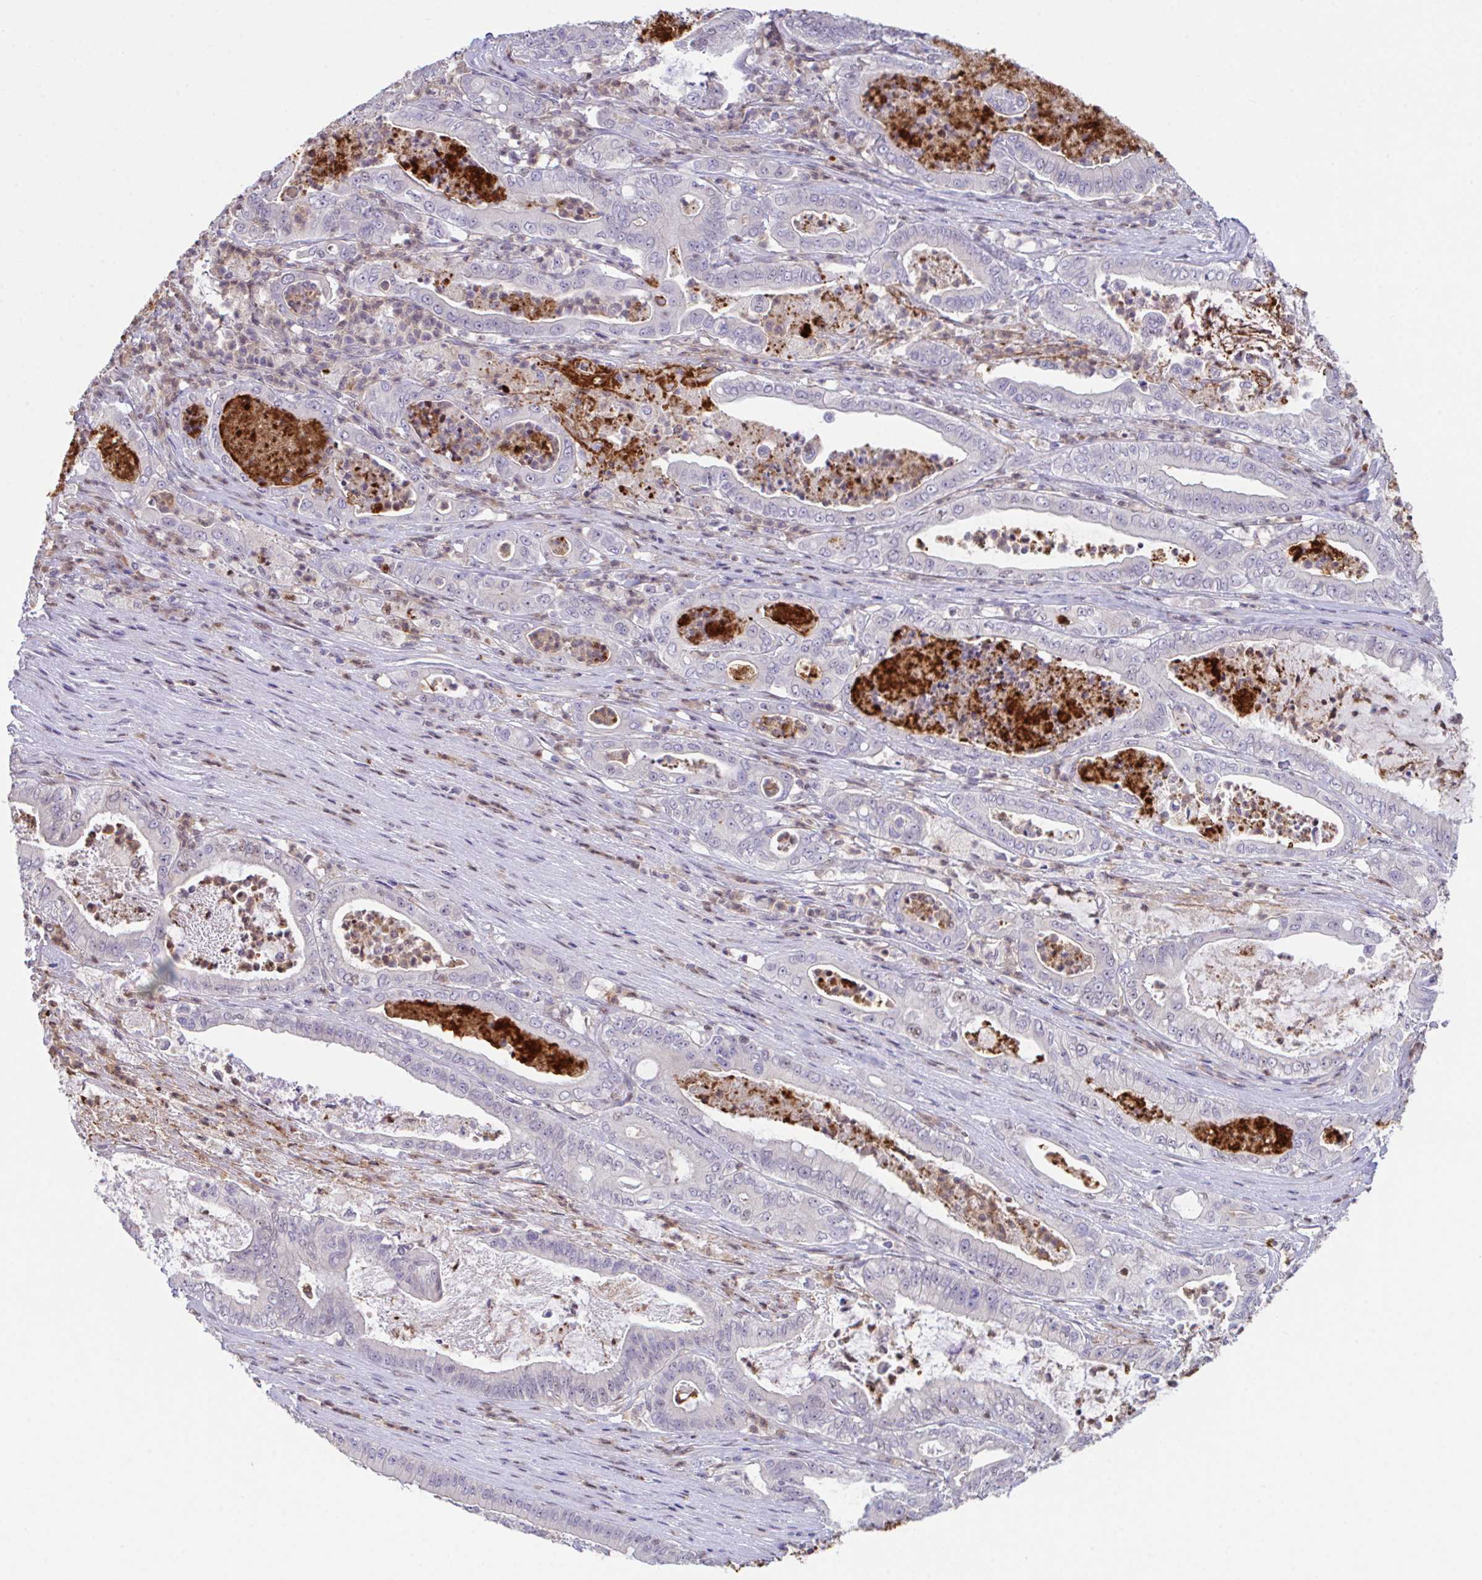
{"staining": {"intensity": "negative", "quantity": "none", "location": "none"}, "tissue": "pancreatic cancer", "cell_type": "Tumor cells", "image_type": "cancer", "snomed": [{"axis": "morphology", "description": "Adenocarcinoma, NOS"}, {"axis": "topography", "description": "Pancreas"}], "caption": "There is no significant positivity in tumor cells of pancreatic cancer. (Immunohistochemistry (ihc), brightfield microscopy, high magnification).", "gene": "OR6K3", "patient": {"sex": "male", "age": 71}}